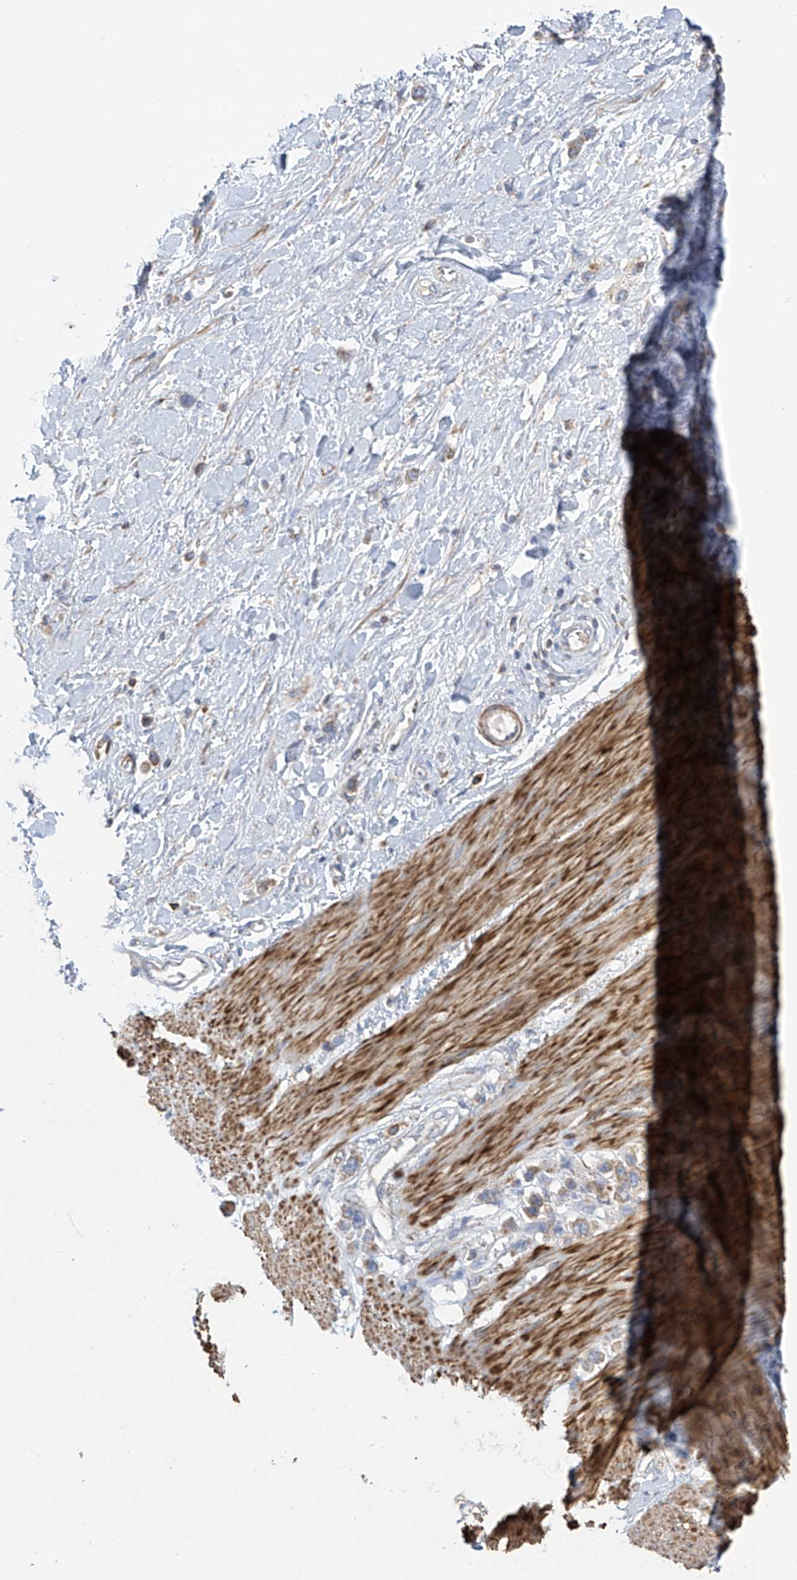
{"staining": {"intensity": "weak", "quantity": ">75%", "location": "cytoplasmic/membranous"}, "tissue": "stomach cancer", "cell_type": "Tumor cells", "image_type": "cancer", "snomed": [{"axis": "morphology", "description": "Normal tissue, NOS"}, {"axis": "morphology", "description": "Adenocarcinoma, NOS"}, {"axis": "topography", "description": "Stomach, upper"}, {"axis": "topography", "description": "Stomach"}], "caption": "Stomach adenocarcinoma tissue displays weak cytoplasmic/membranous positivity in about >75% of tumor cells, visualized by immunohistochemistry.", "gene": "ITM2B", "patient": {"sex": "female", "age": 65}}